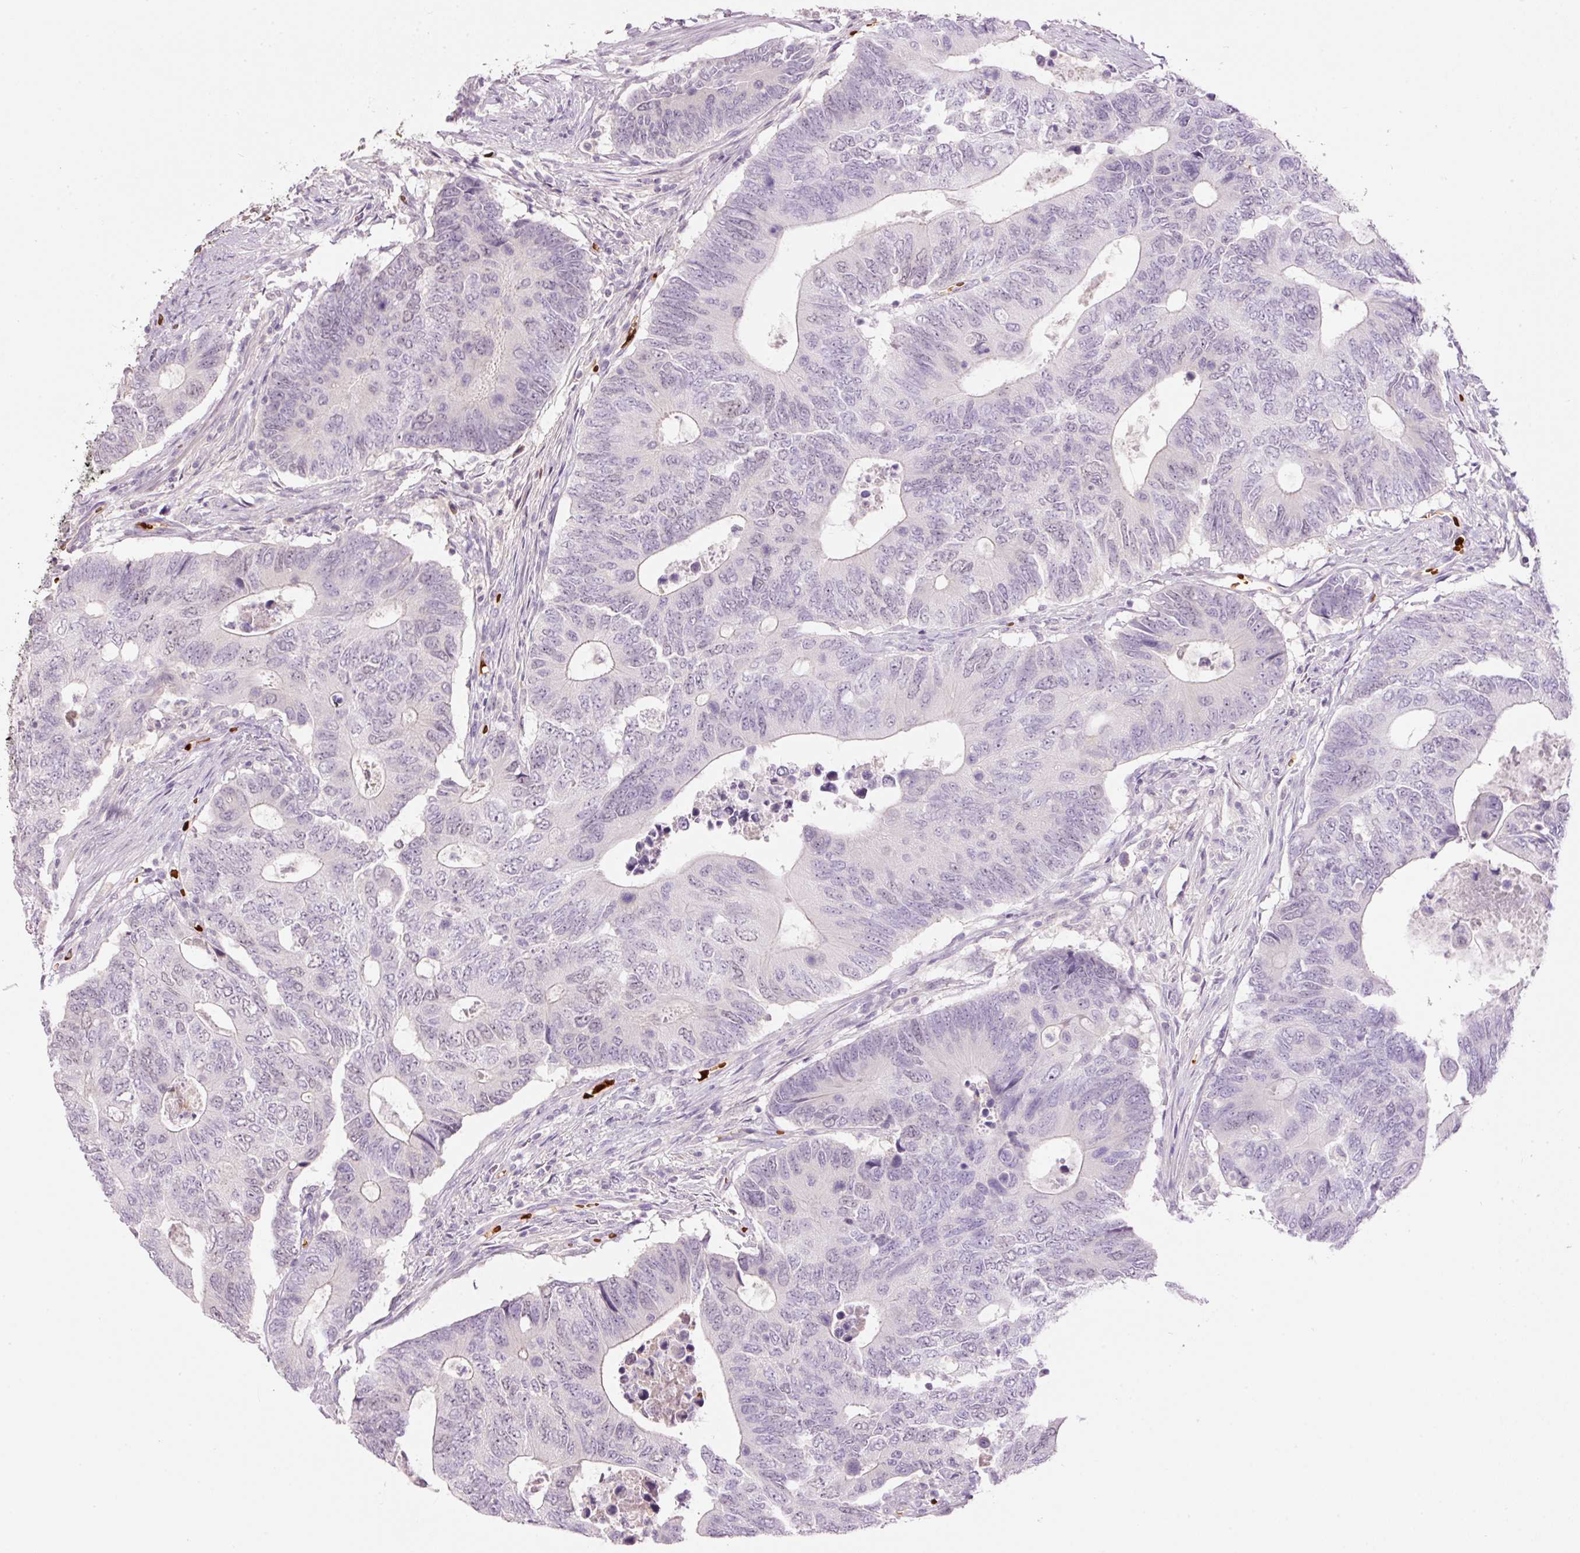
{"staining": {"intensity": "negative", "quantity": "none", "location": "none"}, "tissue": "colorectal cancer", "cell_type": "Tumor cells", "image_type": "cancer", "snomed": [{"axis": "morphology", "description": "Adenocarcinoma, NOS"}, {"axis": "topography", "description": "Colon"}], "caption": "Immunohistochemistry histopathology image of neoplastic tissue: human adenocarcinoma (colorectal) stained with DAB (3,3'-diaminobenzidine) displays no significant protein staining in tumor cells.", "gene": "LY6G6D", "patient": {"sex": "male", "age": 87}}